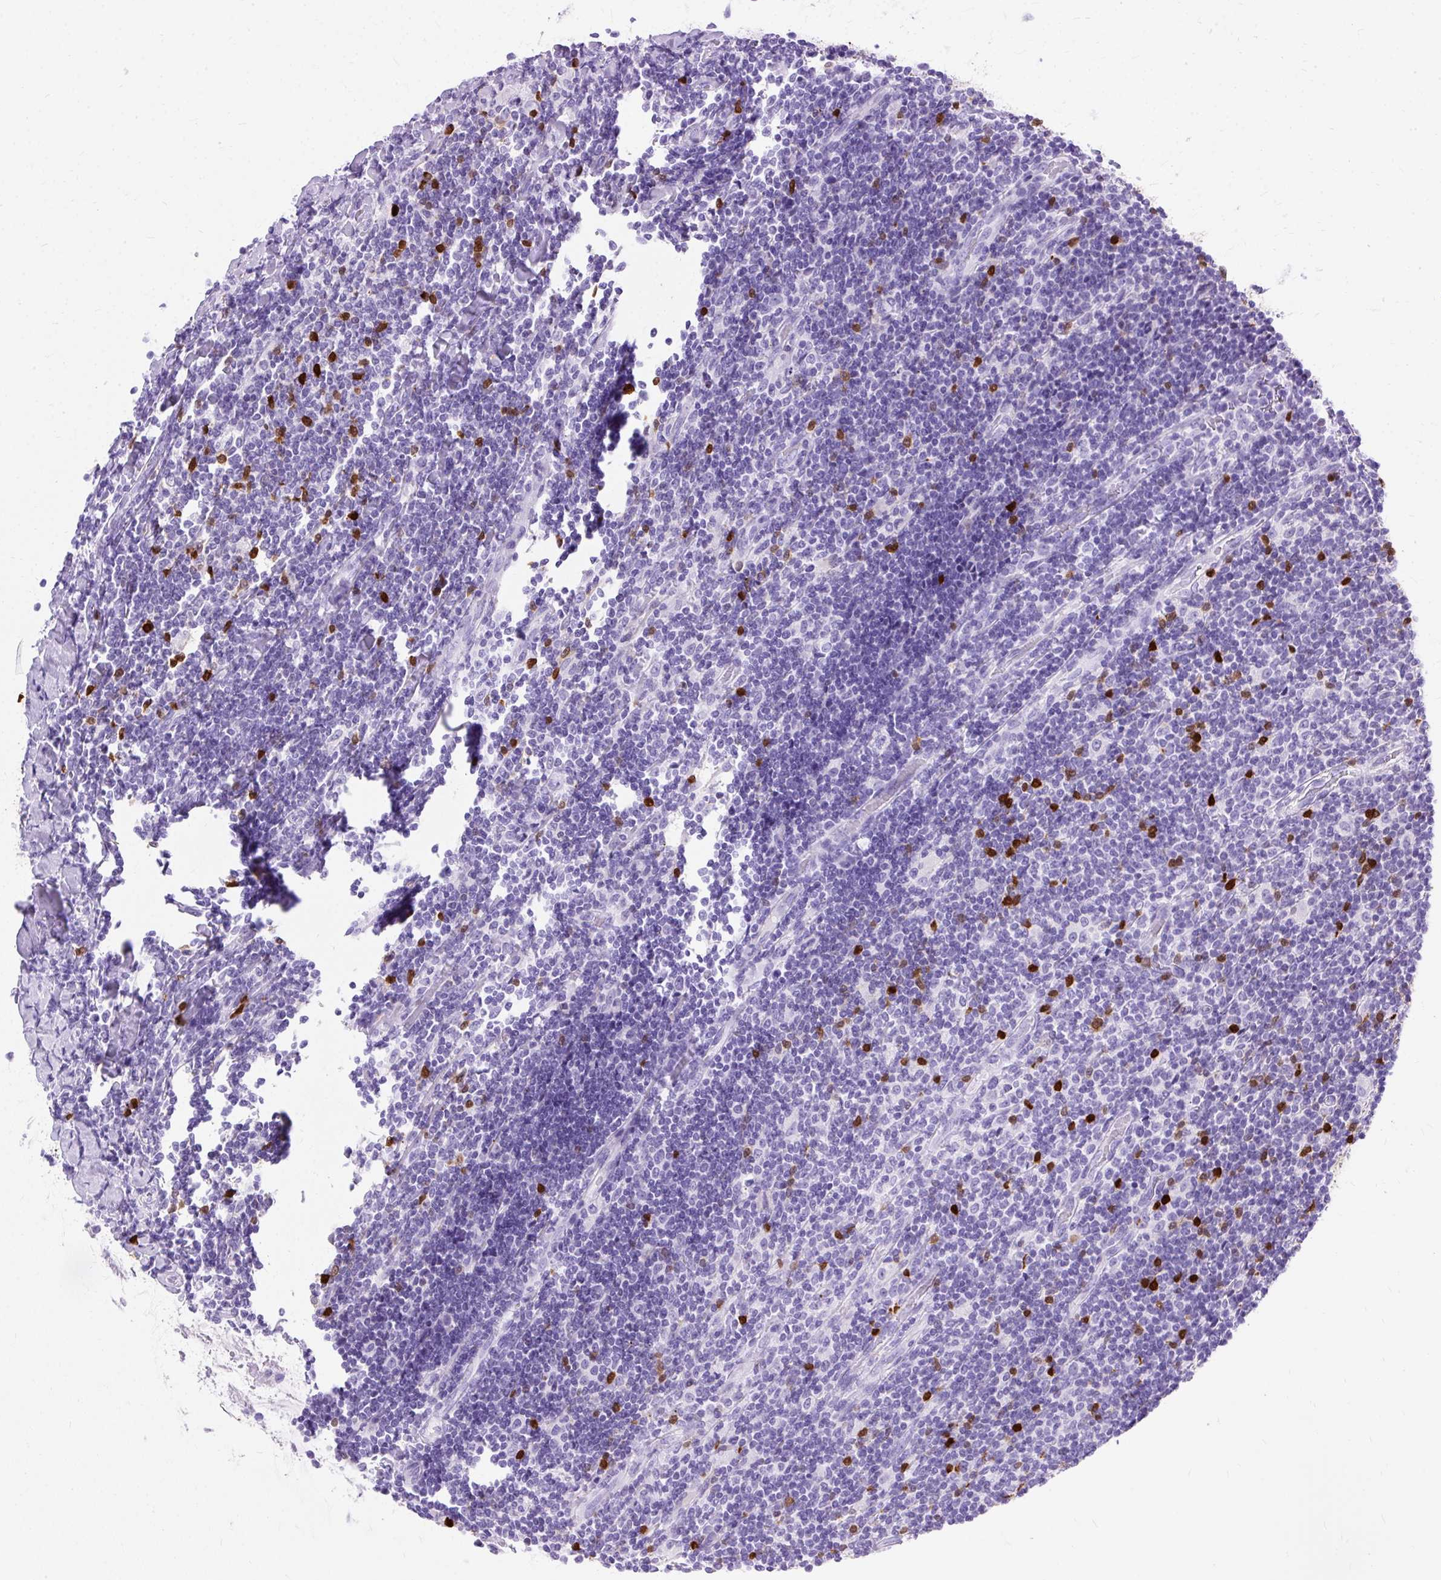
{"staining": {"intensity": "negative", "quantity": "none", "location": "none"}, "tissue": "lymphoma", "cell_type": "Tumor cells", "image_type": "cancer", "snomed": [{"axis": "morphology", "description": "Malignant lymphoma, non-Hodgkin's type, Low grade"}, {"axis": "topography", "description": "Lymph node"}], "caption": "This is an immunohistochemistry (IHC) image of malignant lymphoma, non-Hodgkin's type (low-grade). There is no positivity in tumor cells.", "gene": "PVALB", "patient": {"sex": "male", "age": 52}}